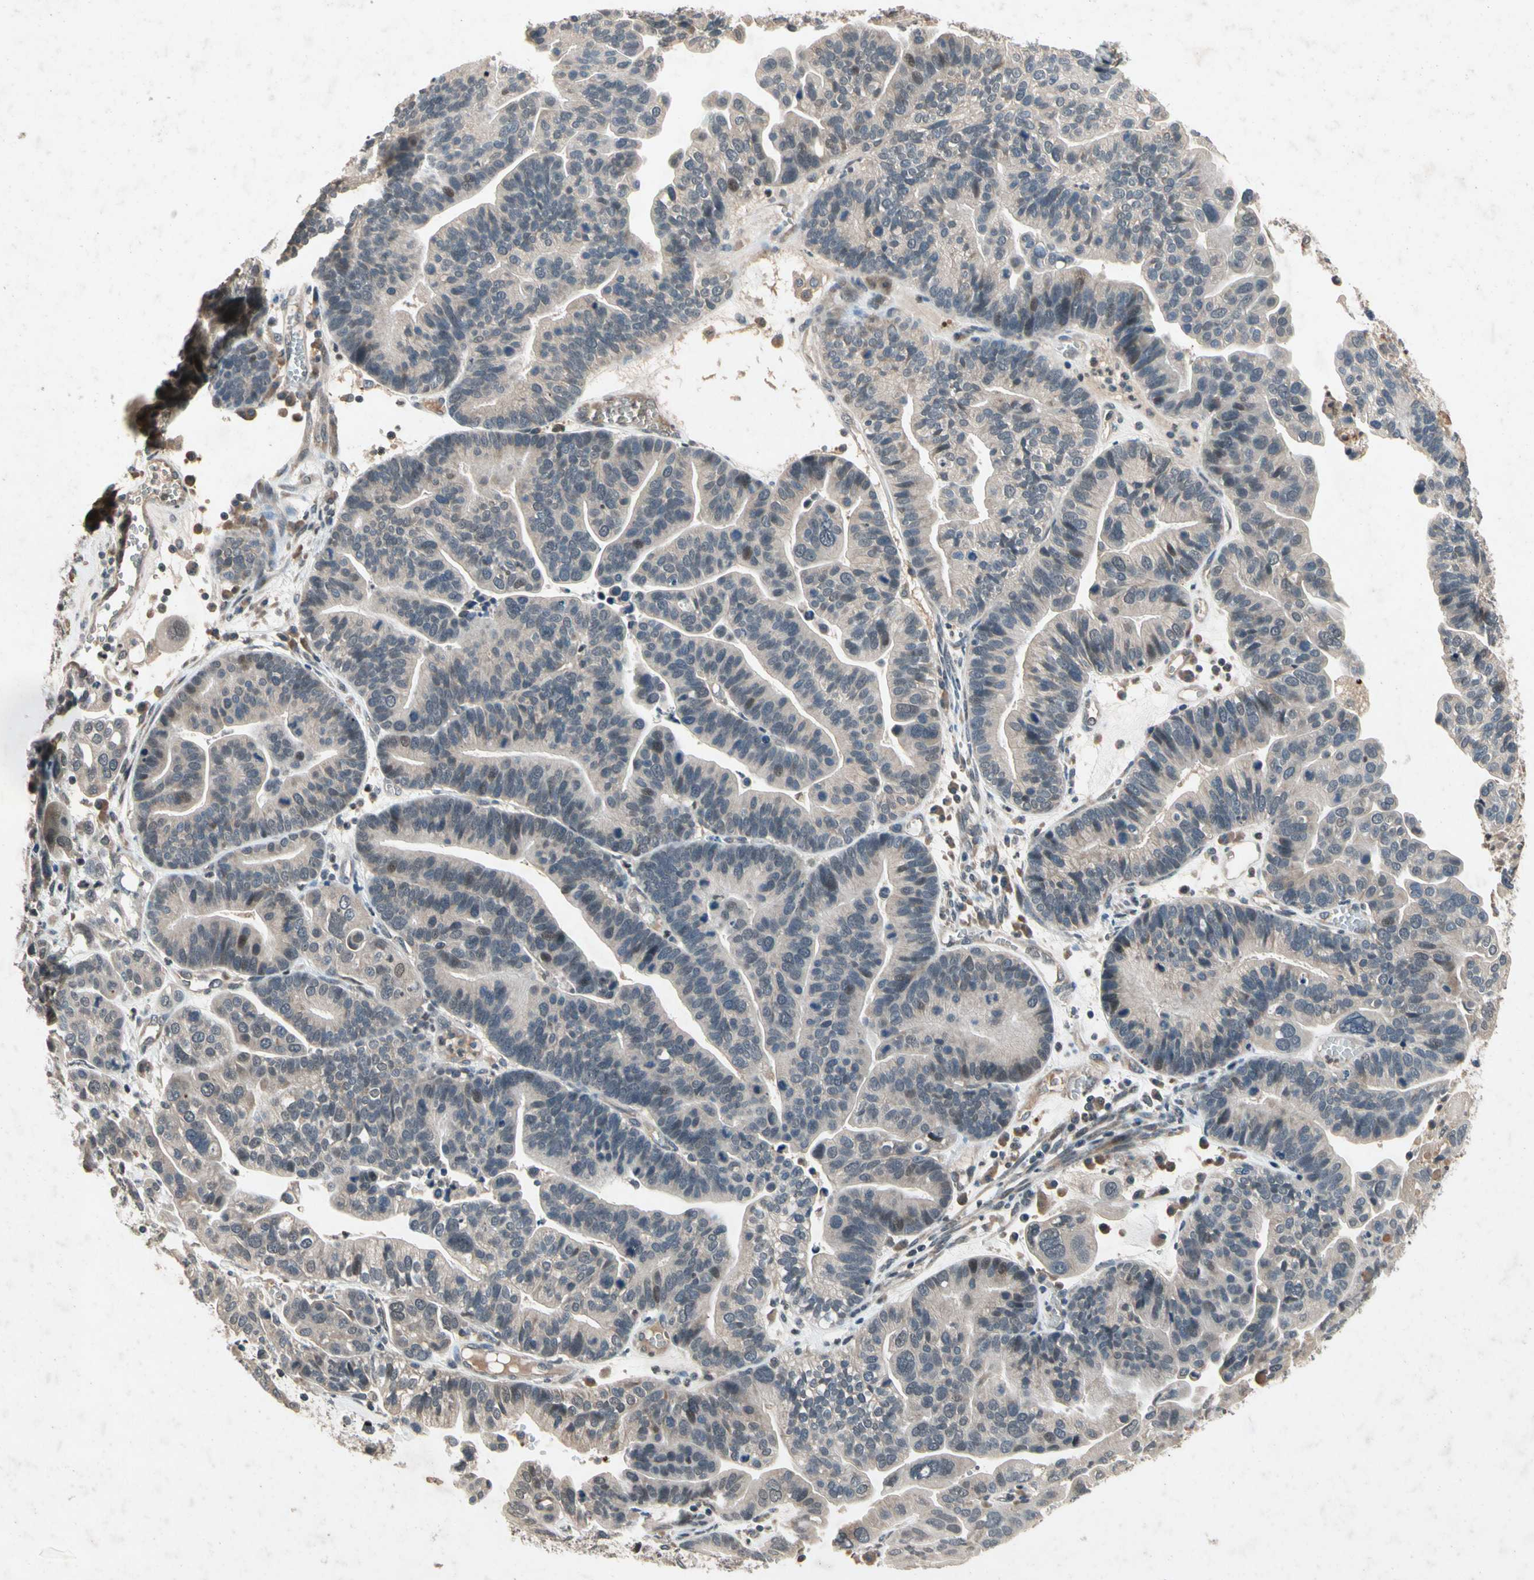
{"staining": {"intensity": "weak", "quantity": "<25%", "location": "cytoplasmic/membranous,nuclear"}, "tissue": "ovarian cancer", "cell_type": "Tumor cells", "image_type": "cancer", "snomed": [{"axis": "morphology", "description": "Cystadenocarcinoma, serous, NOS"}, {"axis": "topography", "description": "Ovary"}], "caption": "Tumor cells show no significant protein expression in ovarian cancer. Brightfield microscopy of immunohistochemistry stained with DAB (brown) and hematoxylin (blue), captured at high magnification.", "gene": "DPY19L3", "patient": {"sex": "female", "age": 56}}